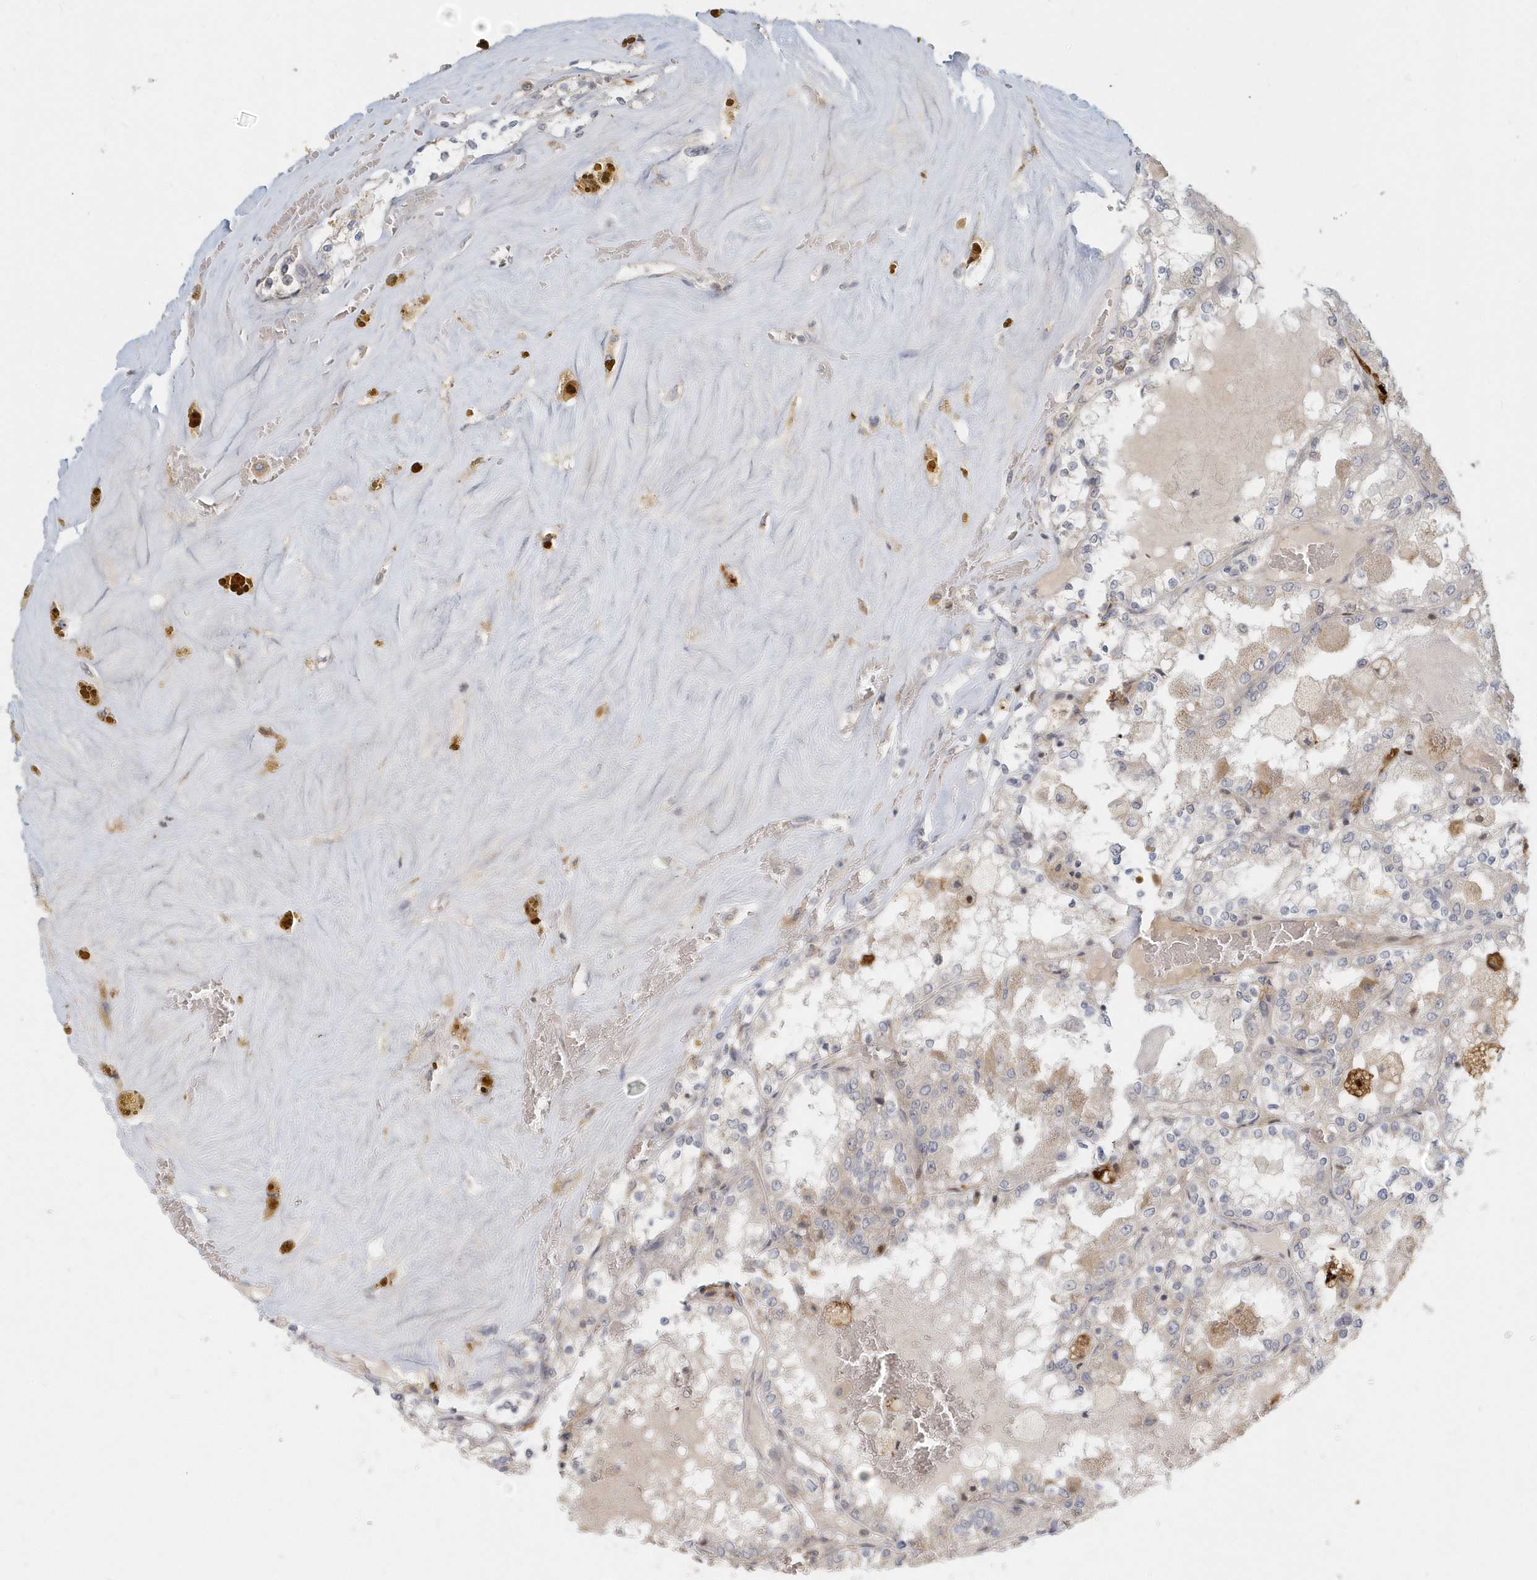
{"staining": {"intensity": "weak", "quantity": "25%-75%", "location": "cytoplasmic/membranous"}, "tissue": "renal cancer", "cell_type": "Tumor cells", "image_type": "cancer", "snomed": [{"axis": "morphology", "description": "Adenocarcinoma, NOS"}, {"axis": "topography", "description": "Kidney"}], "caption": "Renal adenocarcinoma was stained to show a protein in brown. There is low levels of weak cytoplasmic/membranous positivity in approximately 25%-75% of tumor cells.", "gene": "NAPB", "patient": {"sex": "female", "age": 56}}